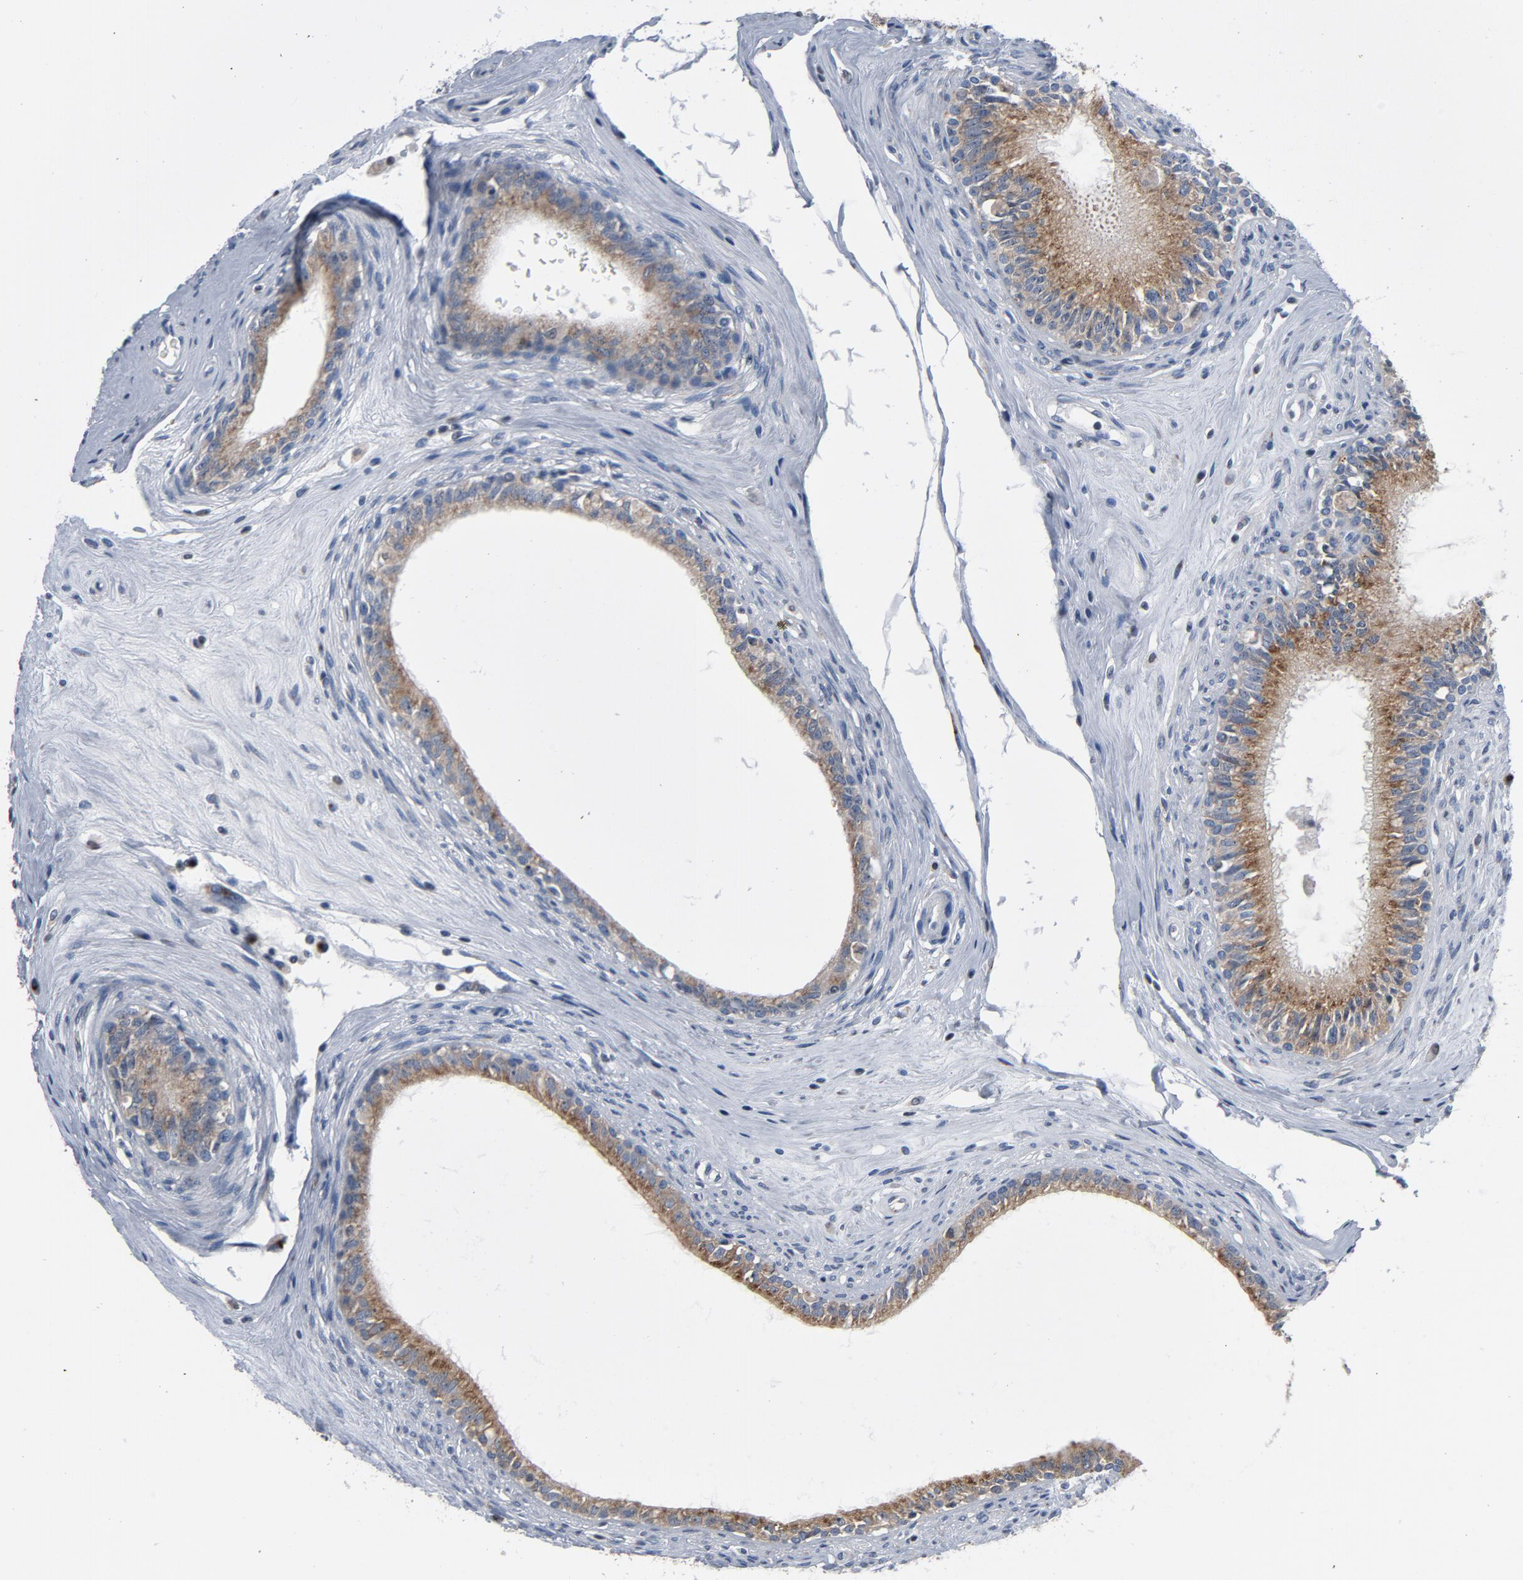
{"staining": {"intensity": "strong", "quantity": ">75%", "location": "cytoplasmic/membranous"}, "tissue": "epididymis", "cell_type": "Glandular cells", "image_type": "normal", "snomed": [{"axis": "morphology", "description": "Normal tissue, NOS"}, {"axis": "morphology", "description": "Inflammation, NOS"}, {"axis": "topography", "description": "Epididymis"}], "caption": "IHC staining of normal epididymis, which reveals high levels of strong cytoplasmic/membranous staining in approximately >75% of glandular cells indicating strong cytoplasmic/membranous protein positivity. The staining was performed using DAB (3,3'-diaminobenzidine) (brown) for protein detection and nuclei were counterstained in hematoxylin (blue).", "gene": "YIPF6", "patient": {"sex": "male", "age": 84}}